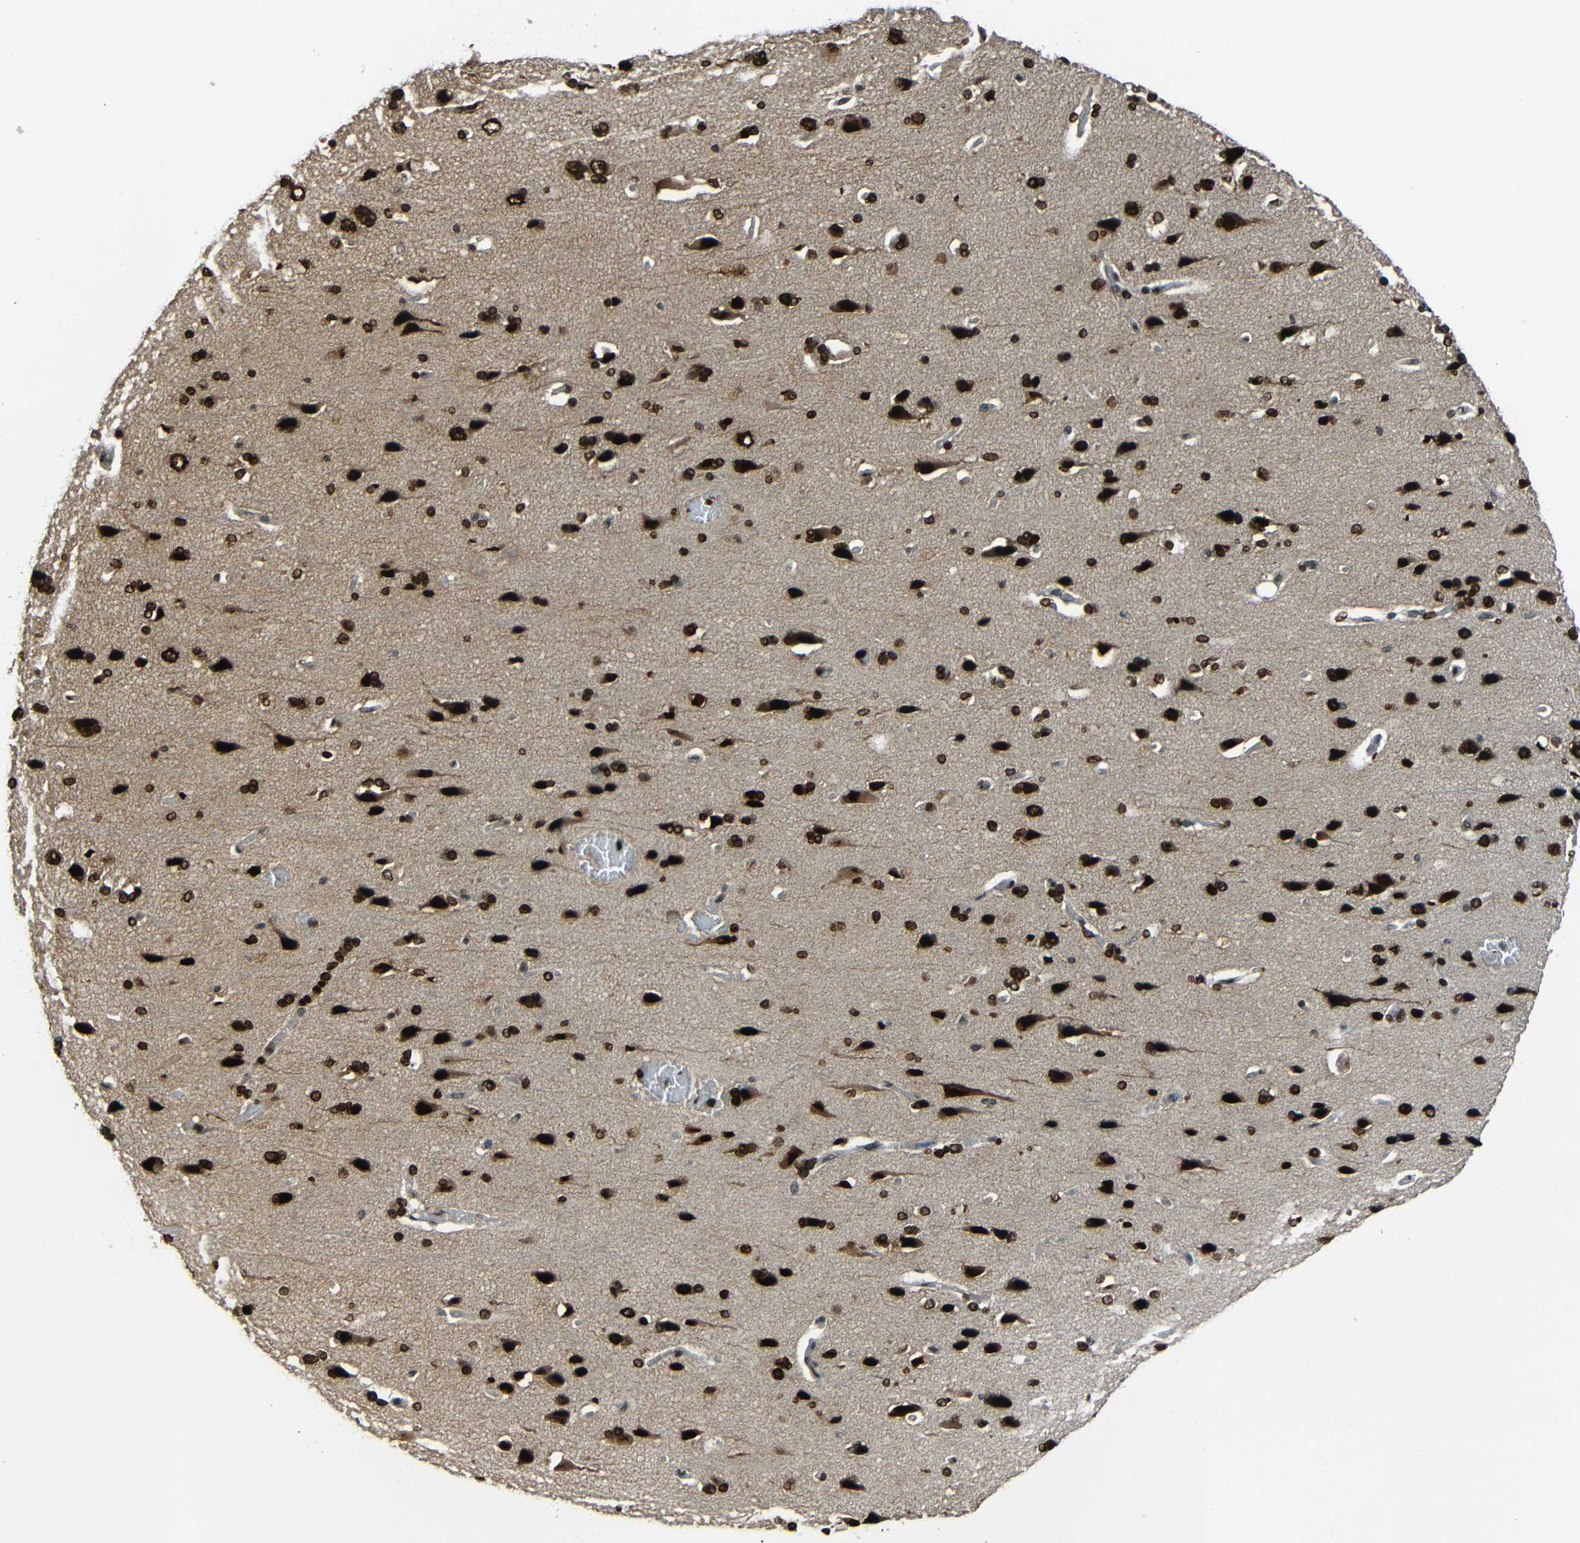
{"staining": {"intensity": "moderate", "quantity": "25%-75%", "location": "cytoplasmic/membranous,nuclear"}, "tissue": "cerebral cortex", "cell_type": "Endothelial cells", "image_type": "normal", "snomed": [{"axis": "morphology", "description": "Normal tissue, NOS"}, {"axis": "topography", "description": "Cerebral cortex"}], "caption": "Moderate cytoplasmic/membranous,nuclear staining for a protein is present in about 25%-75% of endothelial cells of benign cerebral cortex using immunohistochemistry.", "gene": "PSIP1", "patient": {"sex": "male", "age": 62}}